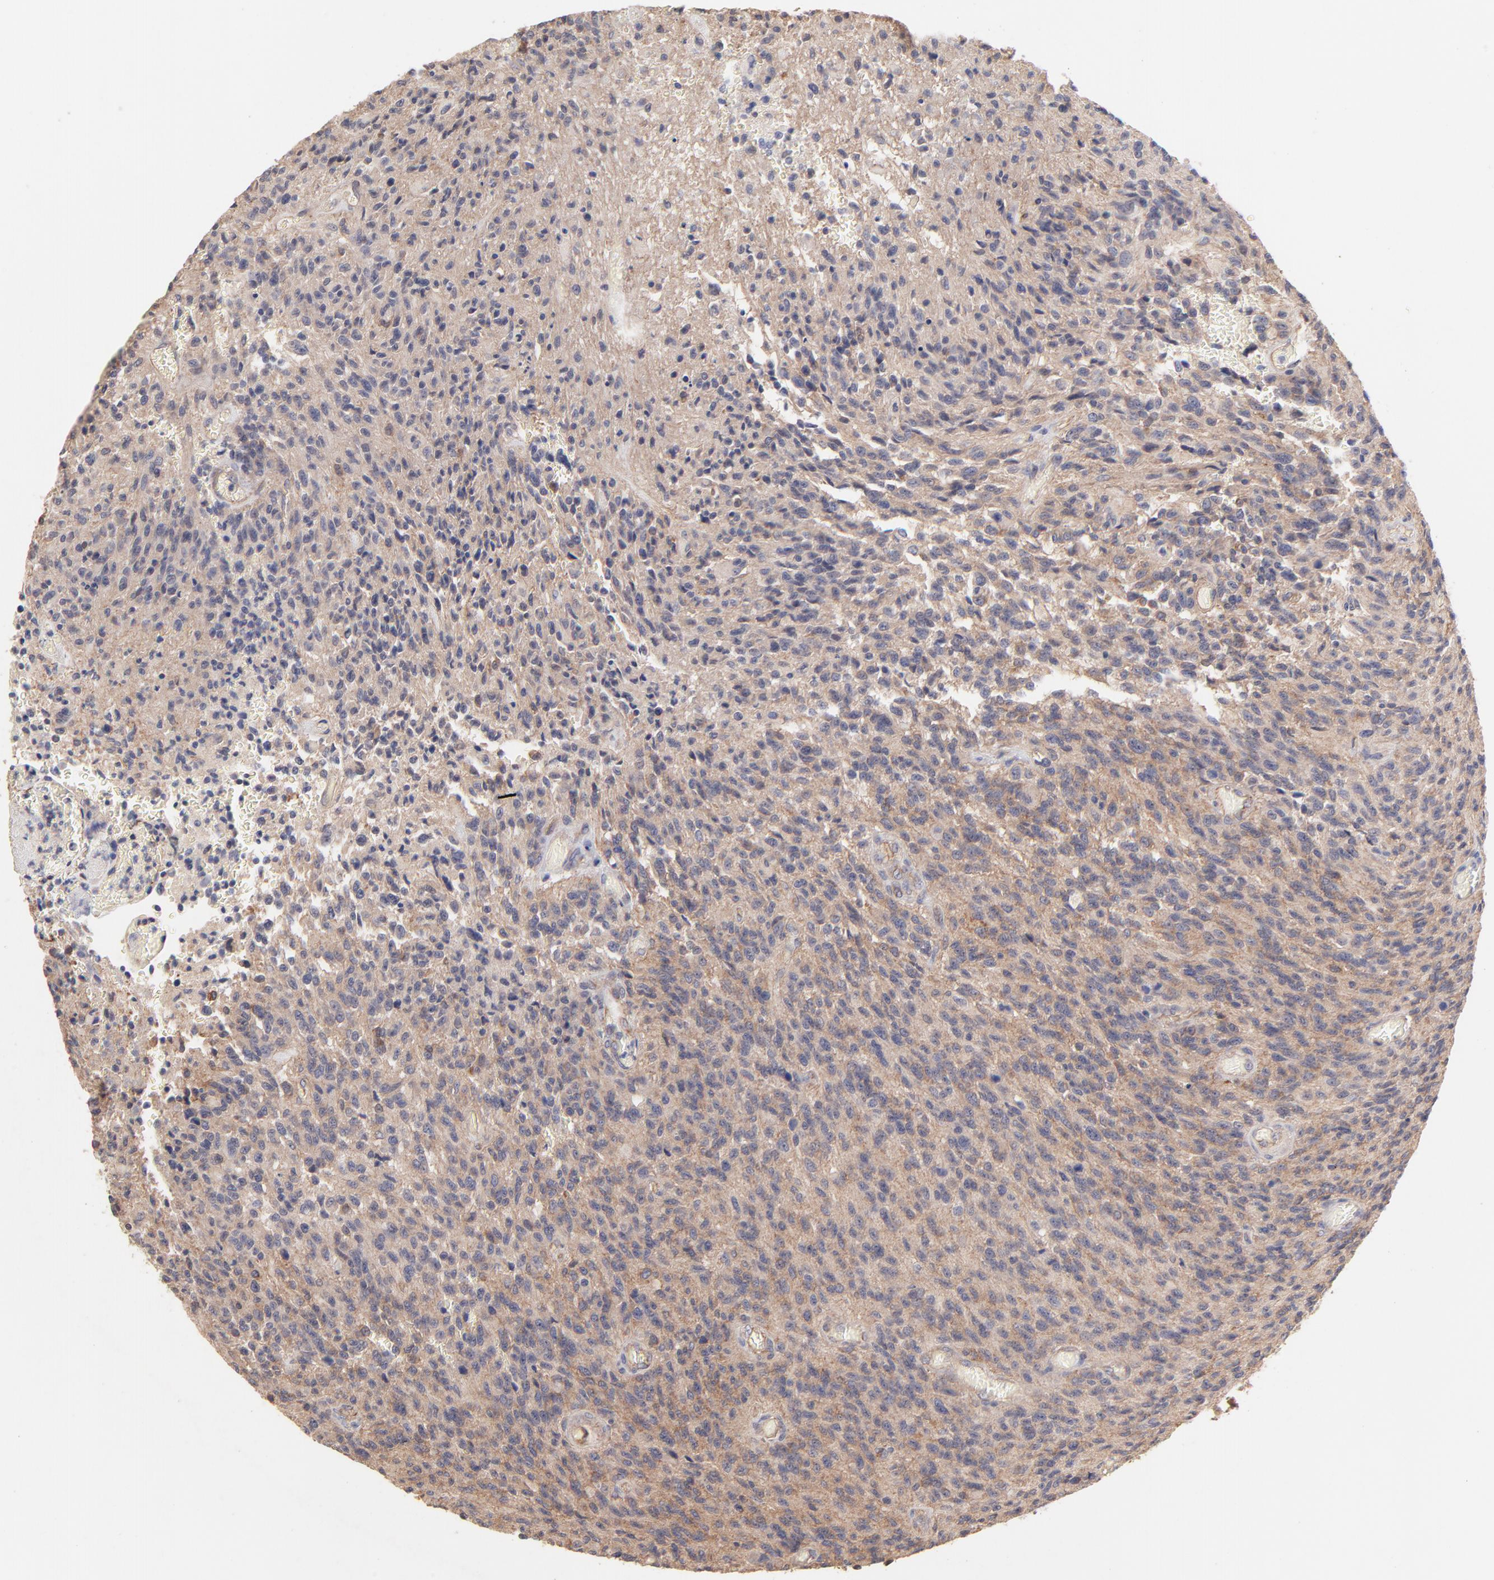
{"staining": {"intensity": "moderate", "quantity": ">75%", "location": "cytoplasmic/membranous"}, "tissue": "glioma", "cell_type": "Tumor cells", "image_type": "cancer", "snomed": [{"axis": "morphology", "description": "Normal tissue, NOS"}, {"axis": "morphology", "description": "Glioma, malignant, High grade"}, {"axis": "topography", "description": "Cerebral cortex"}], "caption": "Immunohistochemical staining of glioma reveals medium levels of moderate cytoplasmic/membranous protein staining in about >75% of tumor cells. (DAB = brown stain, brightfield microscopy at high magnification).", "gene": "STAP2", "patient": {"sex": "male", "age": 56}}